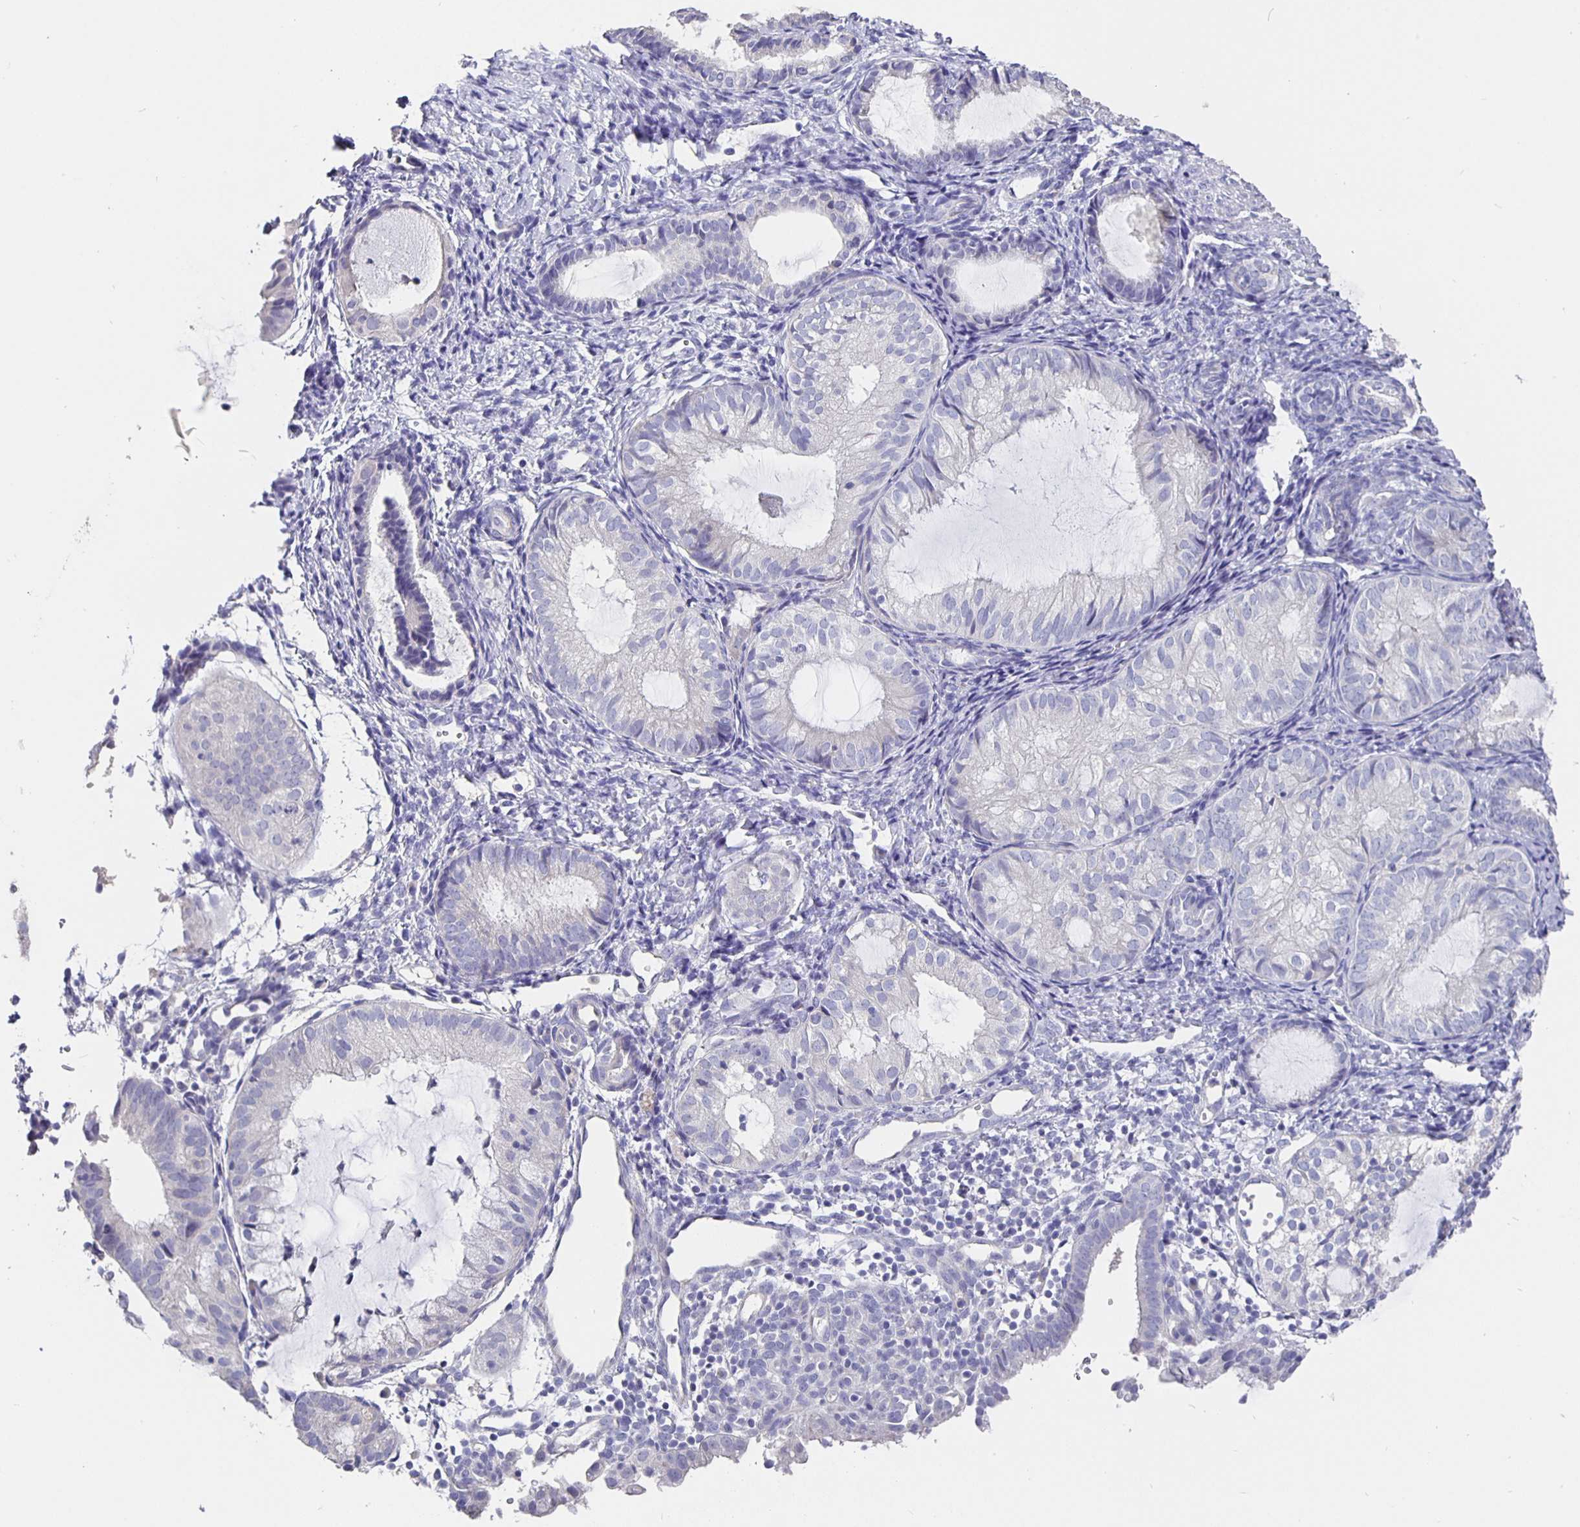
{"staining": {"intensity": "negative", "quantity": "none", "location": "none"}, "tissue": "endometrial cancer", "cell_type": "Tumor cells", "image_type": "cancer", "snomed": [{"axis": "morphology", "description": "Normal tissue, NOS"}, {"axis": "morphology", "description": "Adenocarcinoma, NOS"}, {"axis": "topography", "description": "Smooth muscle"}, {"axis": "topography", "description": "Endometrium"}, {"axis": "topography", "description": "Myometrium, NOS"}], "caption": "Tumor cells show no significant protein positivity in endometrial cancer.", "gene": "CFAP74", "patient": {"sex": "female", "age": 81}}